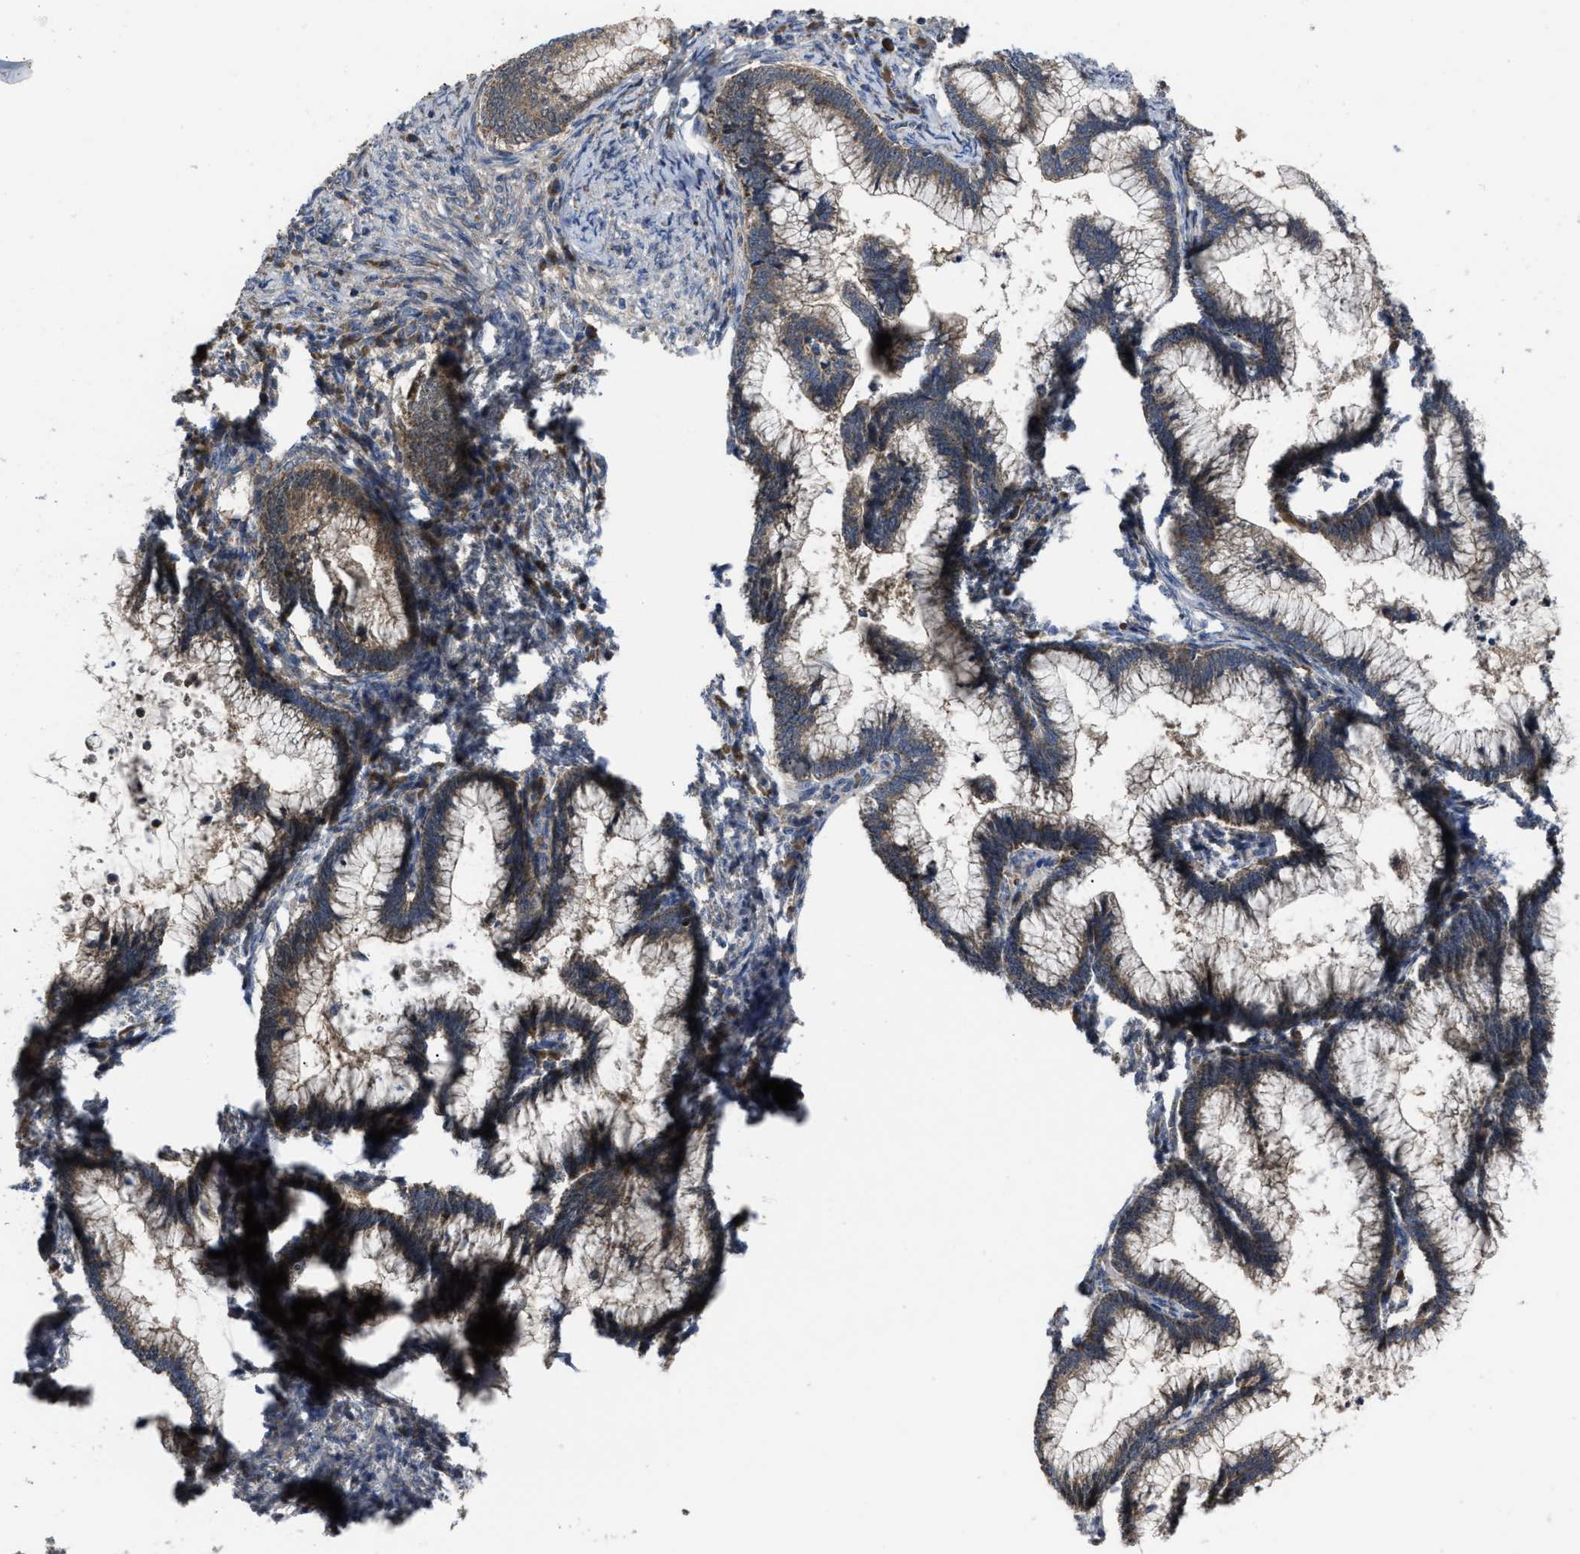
{"staining": {"intensity": "moderate", "quantity": ">75%", "location": "cytoplasmic/membranous"}, "tissue": "cervical cancer", "cell_type": "Tumor cells", "image_type": "cancer", "snomed": [{"axis": "morphology", "description": "Adenocarcinoma, NOS"}, {"axis": "topography", "description": "Cervix"}], "caption": "A medium amount of moderate cytoplasmic/membranous expression is present in about >75% of tumor cells in cervical cancer tissue.", "gene": "PASK", "patient": {"sex": "female", "age": 36}}